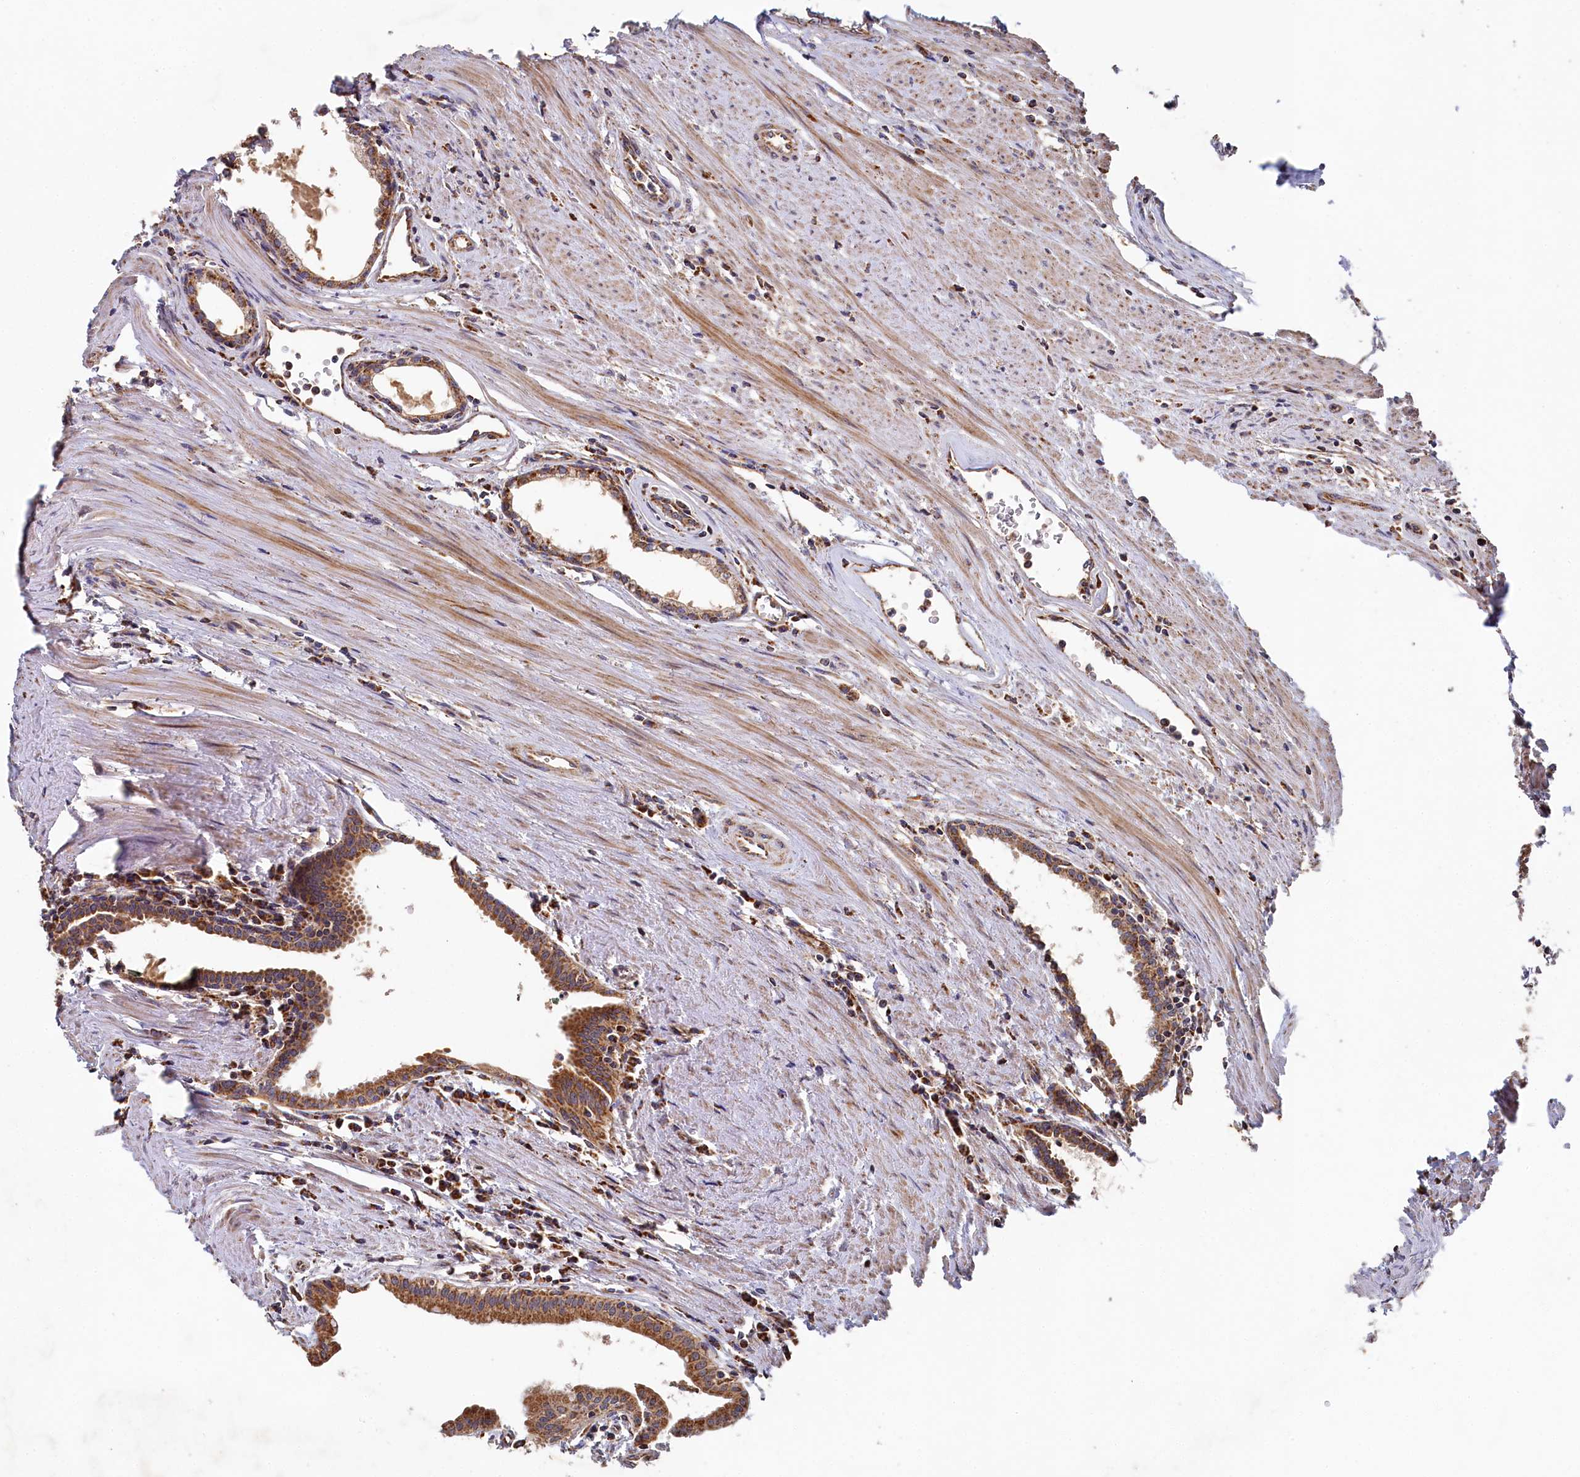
{"staining": {"intensity": "moderate", "quantity": ">75%", "location": "cytoplasmic/membranous"}, "tissue": "prostate cancer", "cell_type": "Tumor cells", "image_type": "cancer", "snomed": [{"axis": "morphology", "description": "Adenocarcinoma, High grade"}, {"axis": "topography", "description": "Prostate"}], "caption": "The micrograph demonstrates staining of prostate adenocarcinoma (high-grade), revealing moderate cytoplasmic/membranous protein staining (brown color) within tumor cells.", "gene": "HAUS2", "patient": {"sex": "male", "age": 68}}